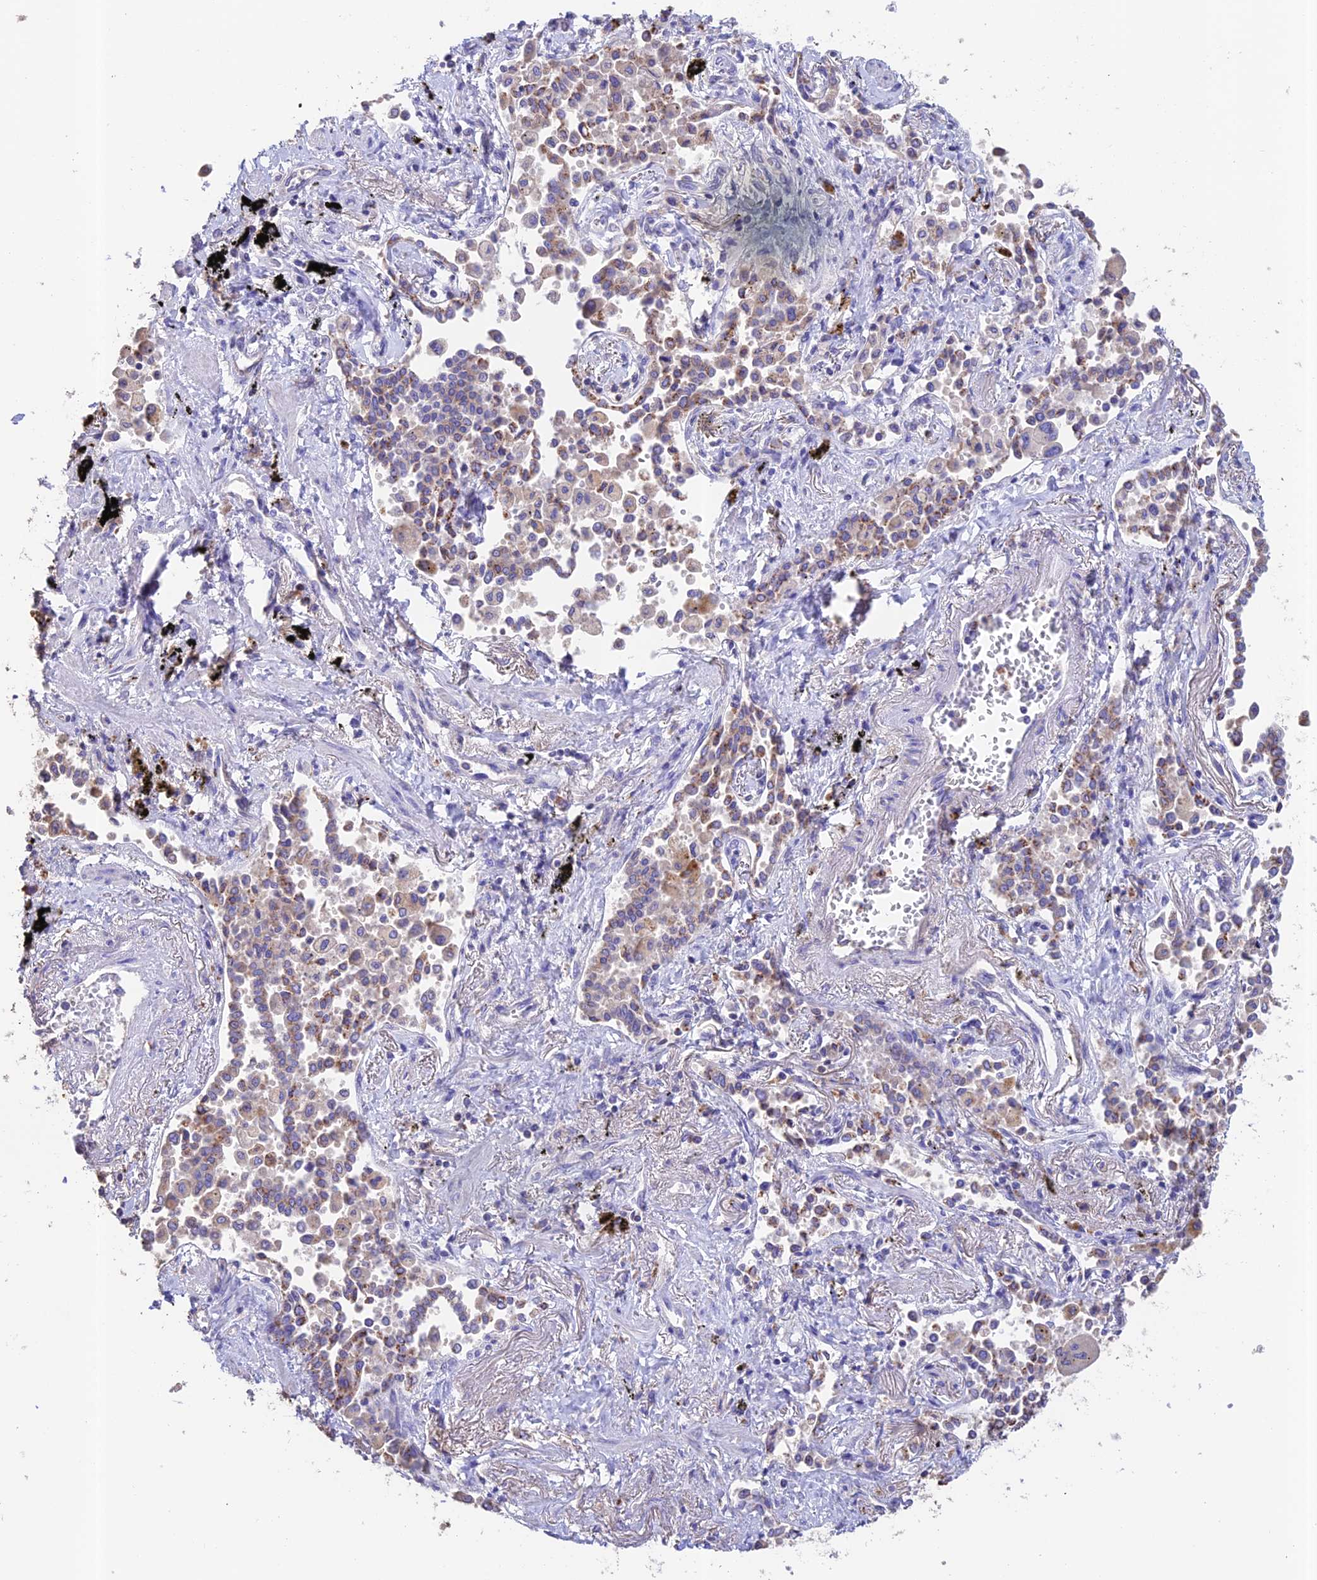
{"staining": {"intensity": "moderate", "quantity": "<25%", "location": "cytoplasmic/membranous"}, "tissue": "lung cancer", "cell_type": "Tumor cells", "image_type": "cancer", "snomed": [{"axis": "morphology", "description": "Adenocarcinoma, NOS"}, {"axis": "topography", "description": "Lung"}], "caption": "DAB (3,3'-diaminobenzidine) immunohistochemical staining of lung cancer exhibits moderate cytoplasmic/membranous protein positivity in about <25% of tumor cells.", "gene": "EMC3", "patient": {"sex": "male", "age": 67}}